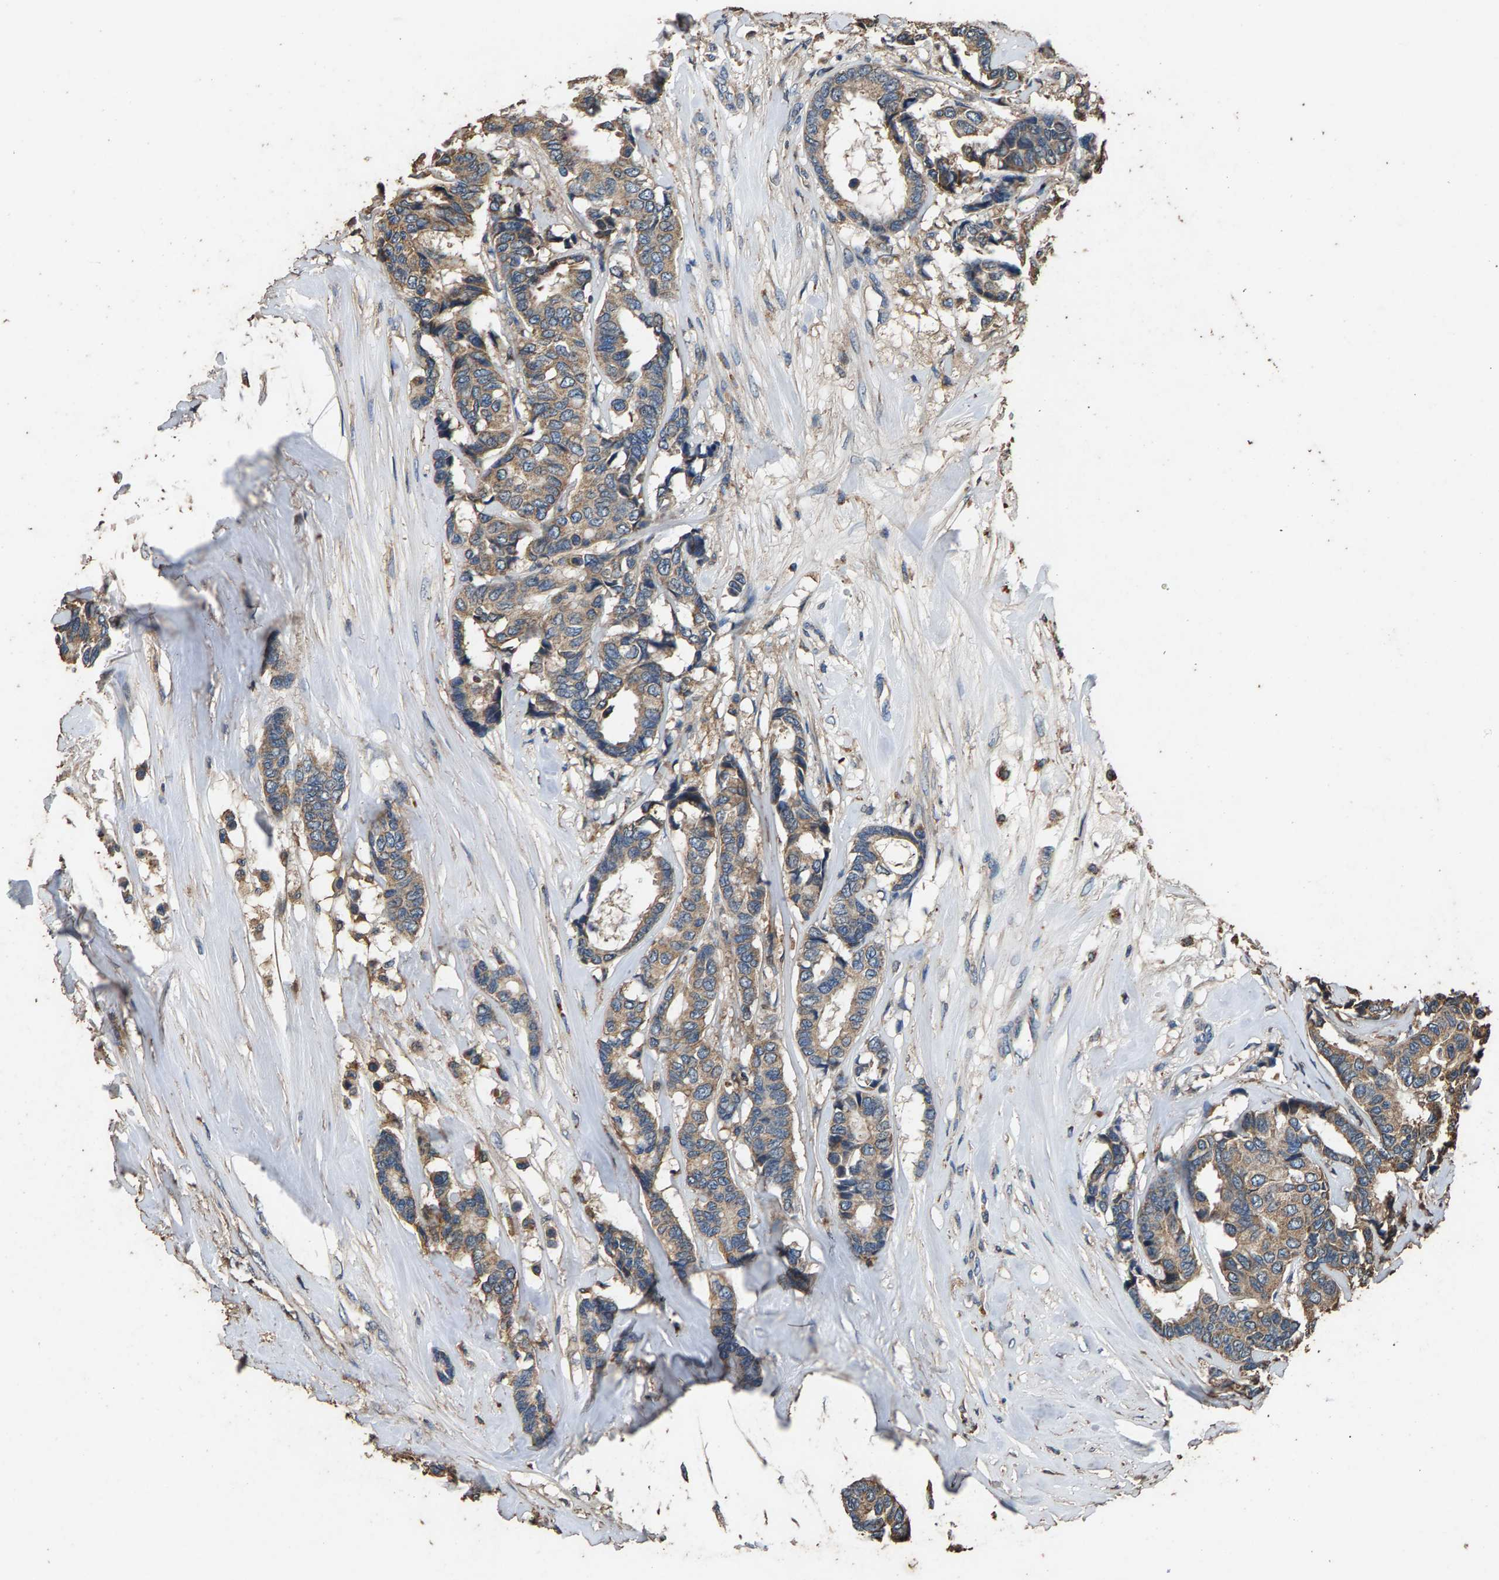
{"staining": {"intensity": "weak", "quantity": ">75%", "location": "cytoplasmic/membranous"}, "tissue": "breast cancer", "cell_type": "Tumor cells", "image_type": "cancer", "snomed": [{"axis": "morphology", "description": "Duct carcinoma"}, {"axis": "topography", "description": "Breast"}], "caption": "A brown stain shows weak cytoplasmic/membranous staining of a protein in breast cancer (intraductal carcinoma) tumor cells.", "gene": "MRPL27", "patient": {"sex": "female", "age": 87}}